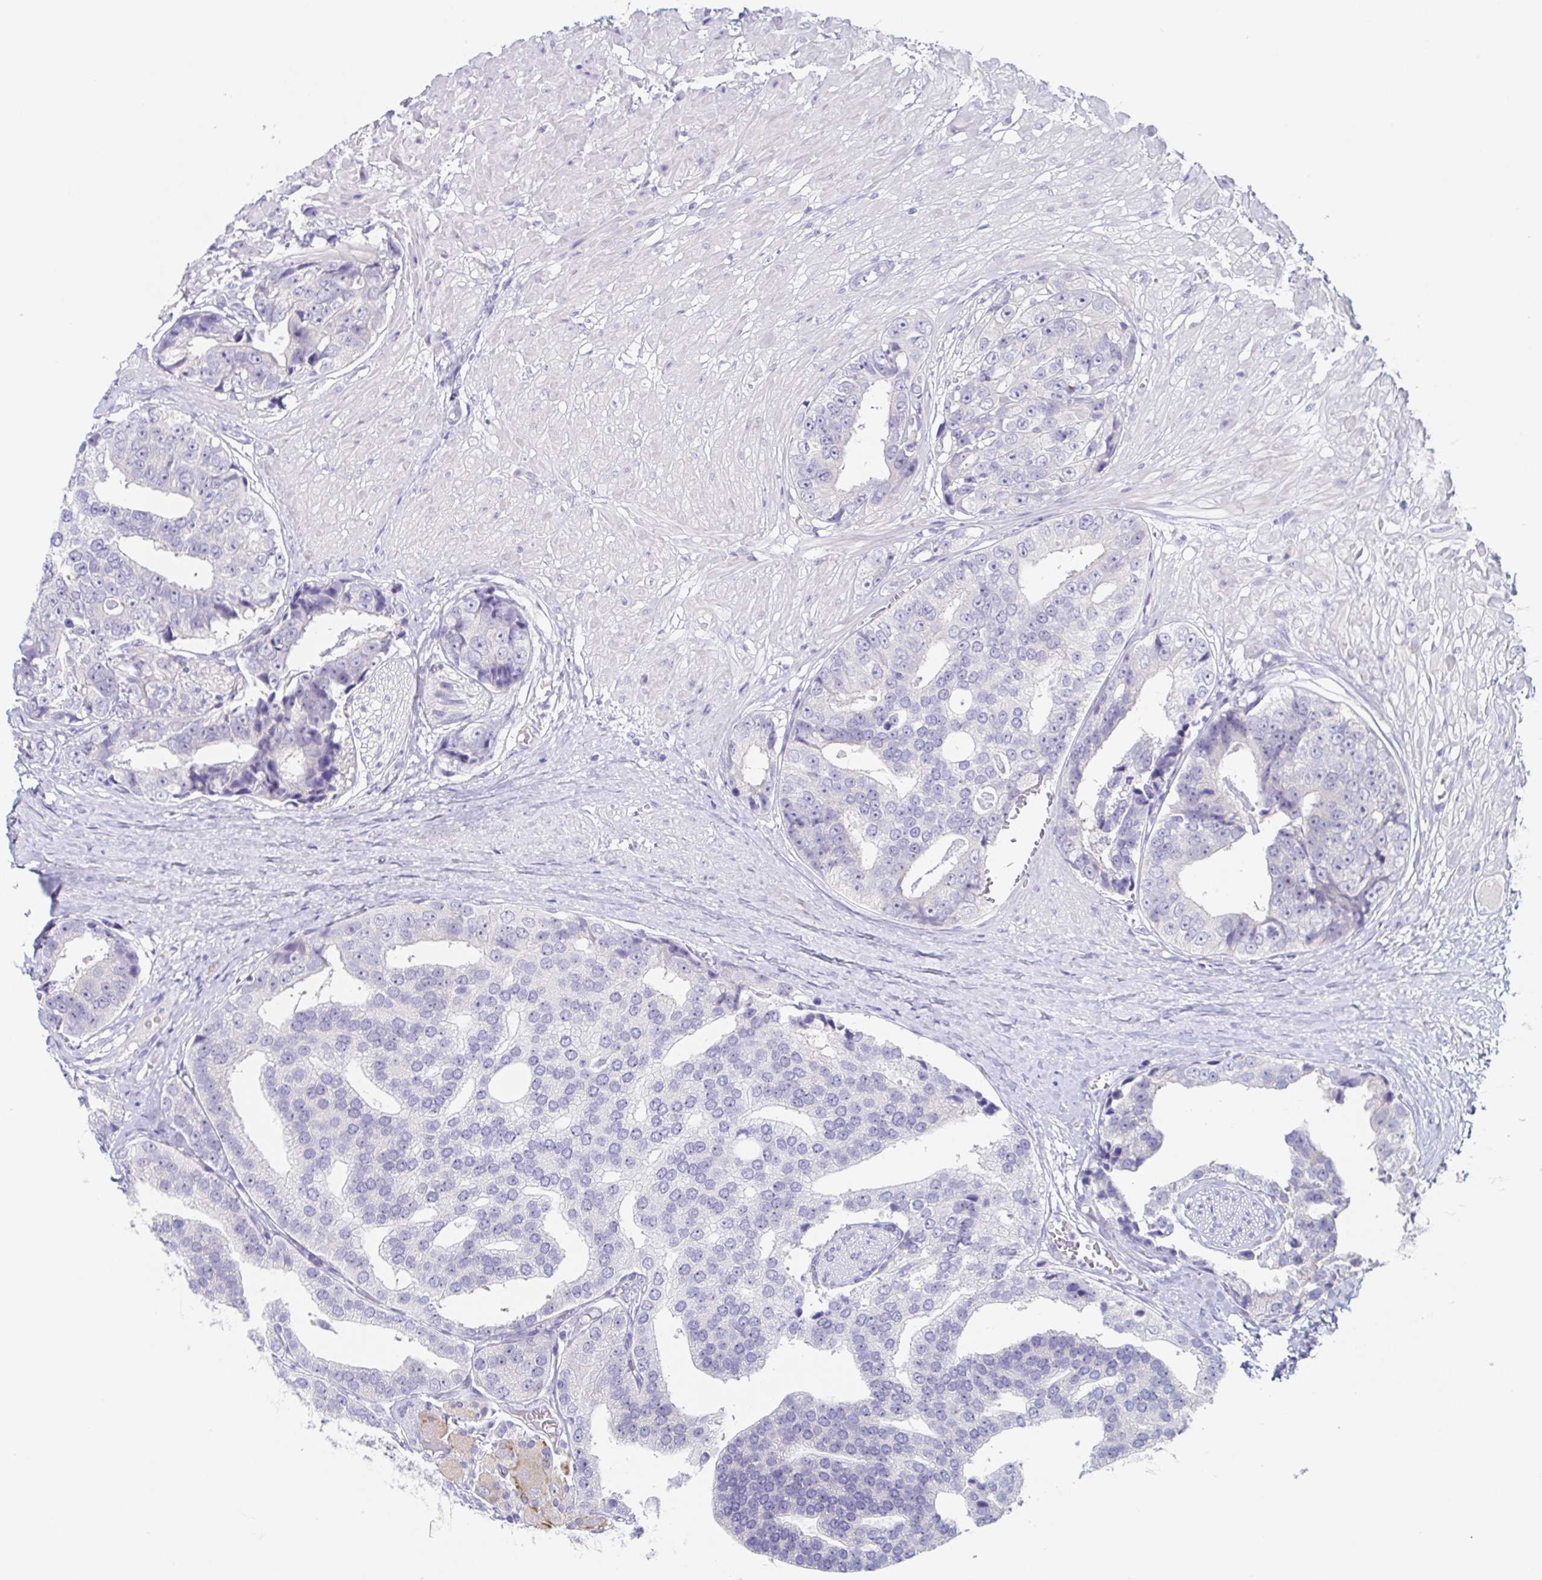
{"staining": {"intensity": "negative", "quantity": "none", "location": "none"}, "tissue": "prostate cancer", "cell_type": "Tumor cells", "image_type": "cancer", "snomed": [{"axis": "morphology", "description": "Adenocarcinoma, High grade"}, {"axis": "topography", "description": "Prostate"}], "caption": "An image of human prostate cancer (adenocarcinoma (high-grade)) is negative for staining in tumor cells. Nuclei are stained in blue.", "gene": "HTR2A", "patient": {"sex": "male", "age": 71}}